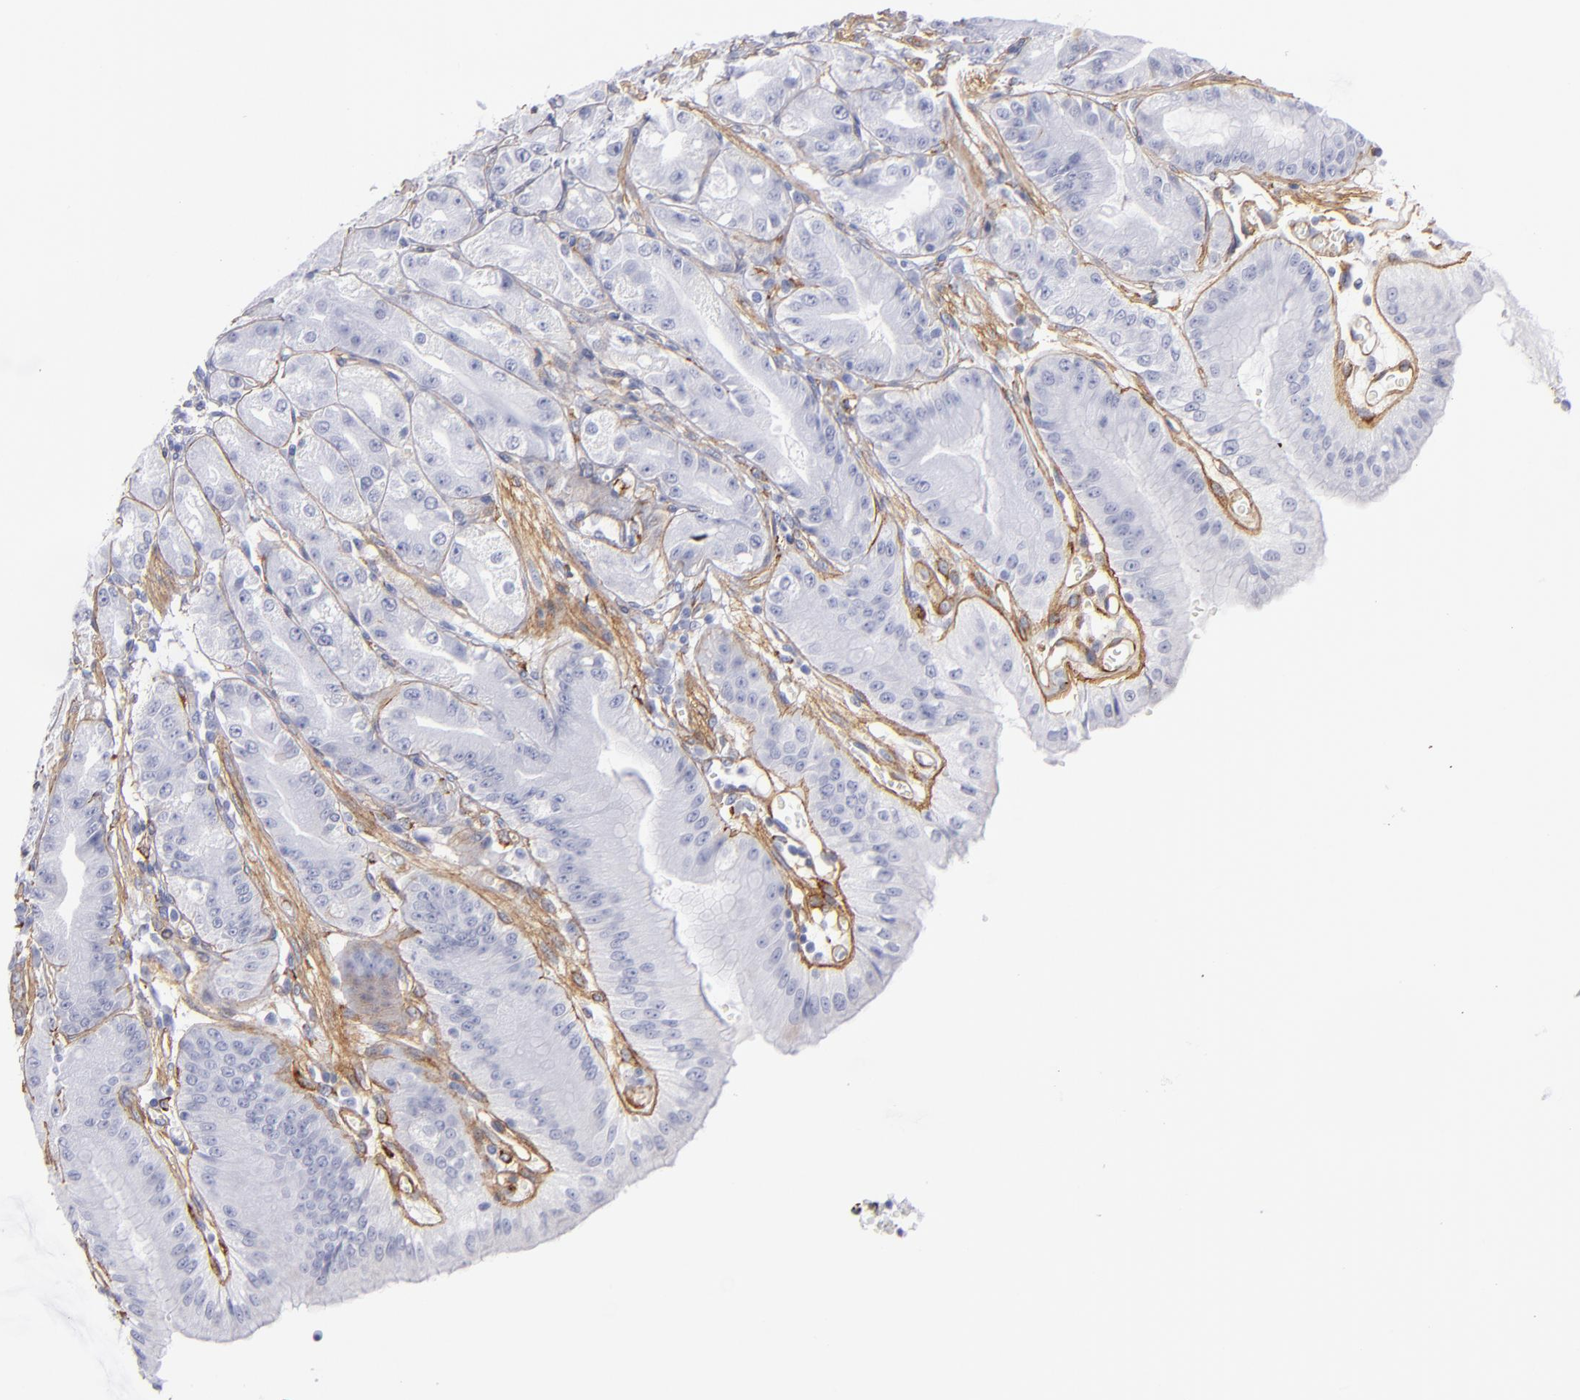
{"staining": {"intensity": "moderate", "quantity": "<25%", "location": "cytoplasmic/membranous"}, "tissue": "stomach", "cell_type": "Glandular cells", "image_type": "normal", "snomed": [{"axis": "morphology", "description": "Normal tissue, NOS"}, {"axis": "topography", "description": "Stomach, lower"}], "caption": "This photomicrograph exhibits immunohistochemistry staining of normal human stomach, with low moderate cytoplasmic/membranous staining in approximately <25% of glandular cells.", "gene": "LAMC1", "patient": {"sex": "male", "age": 71}}